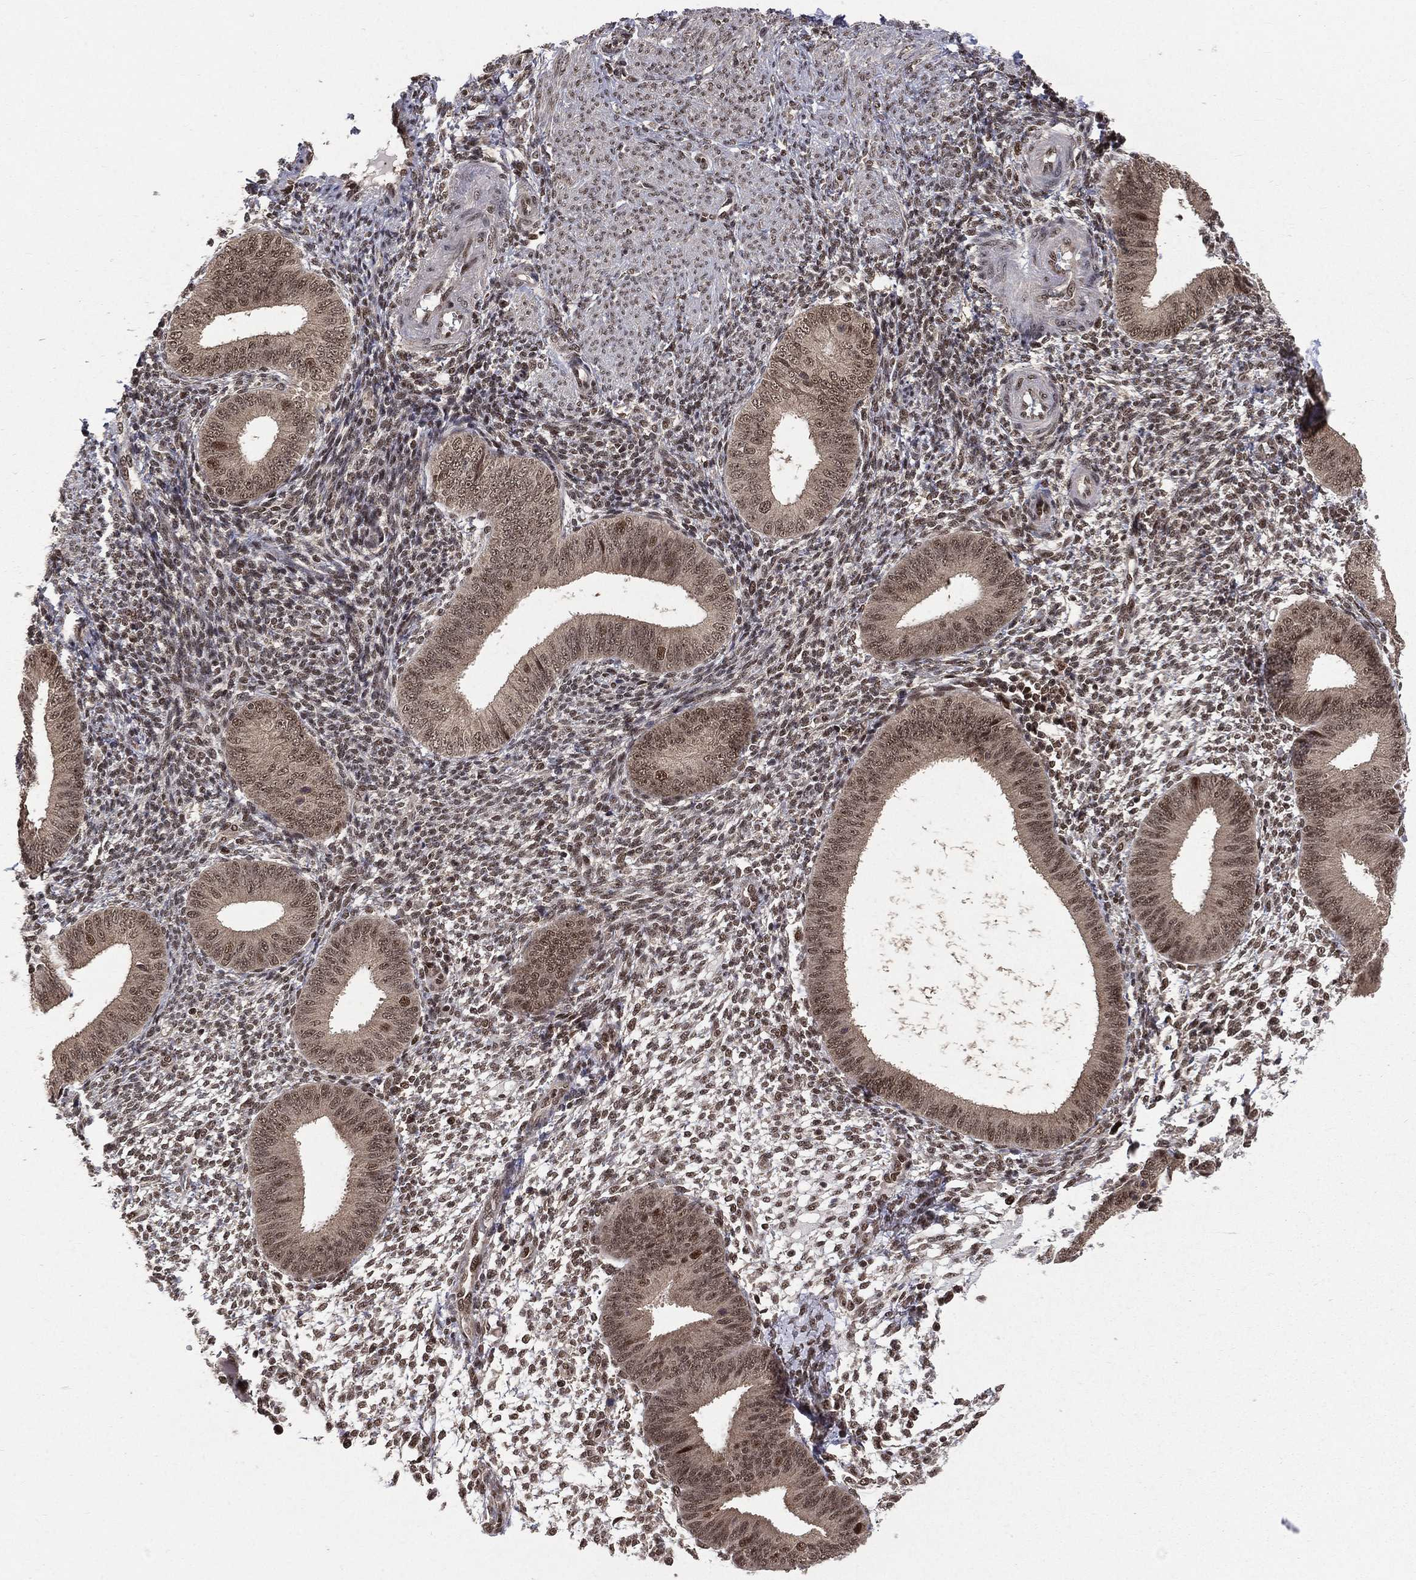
{"staining": {"intensity": "moderate", "quantity": "25%-75%", "location": "nuclear"}, "tissue": "endometrium", "cell_type": "Cells in endometrial stroma", "image_type": "normal", "snomed": [{"axis": "morphology", "description": "Normal tissue, NOS"}, {"axis": "topography", "description": "Endometrium"}], "caption": "This is an image of IHC staining of unremarkable endometrium, which shows moderate positivity in the nuclear of cells in endometrial stroma.", "gene": "JMJD6", "patient": {"sex": "female", "age": 39}}